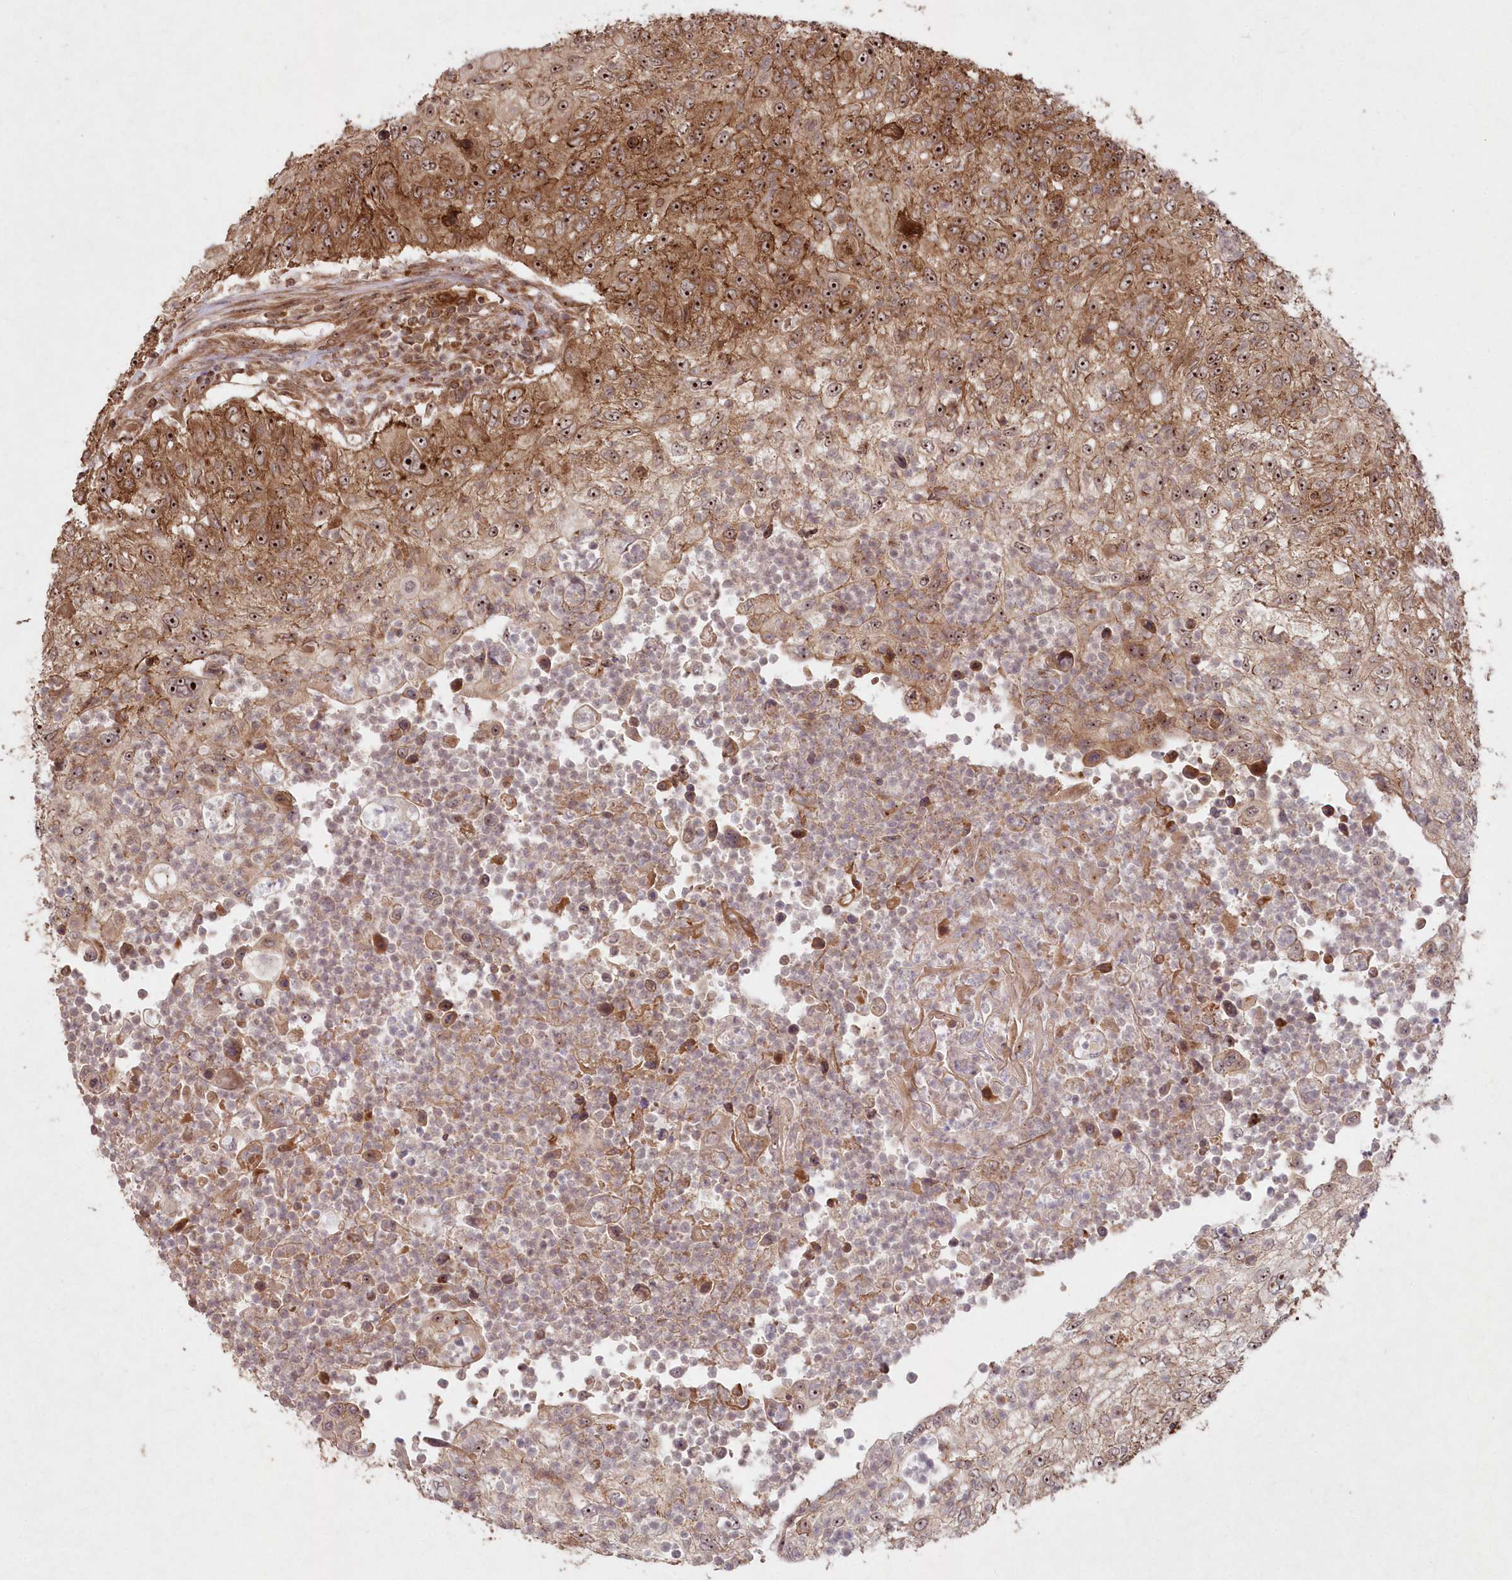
{"staining": {"intensity": "moderate", "quantity": ">75%", "location": "cytoplasmic/membranous,nuclear"}, "tissue": "urothelial cancer", "cell_type": "Tumor cells", "image_type": "cancer", "snomed": [{"axis": "morphology", "description": "Urothelial carcinoma, High grade"}, {"axis": "topography", "description": "Urinary bladder"}], "caption": "About >75% of tumor cells in human urothelial carcinoma (high-grade) demonstrate moderate cytoplasmic/membranous and nuclear protein positivity as visualized by brown immunohistochemical staining.", "gene": "SERINC1", "patient": {"sex": "female", "age": 60}}